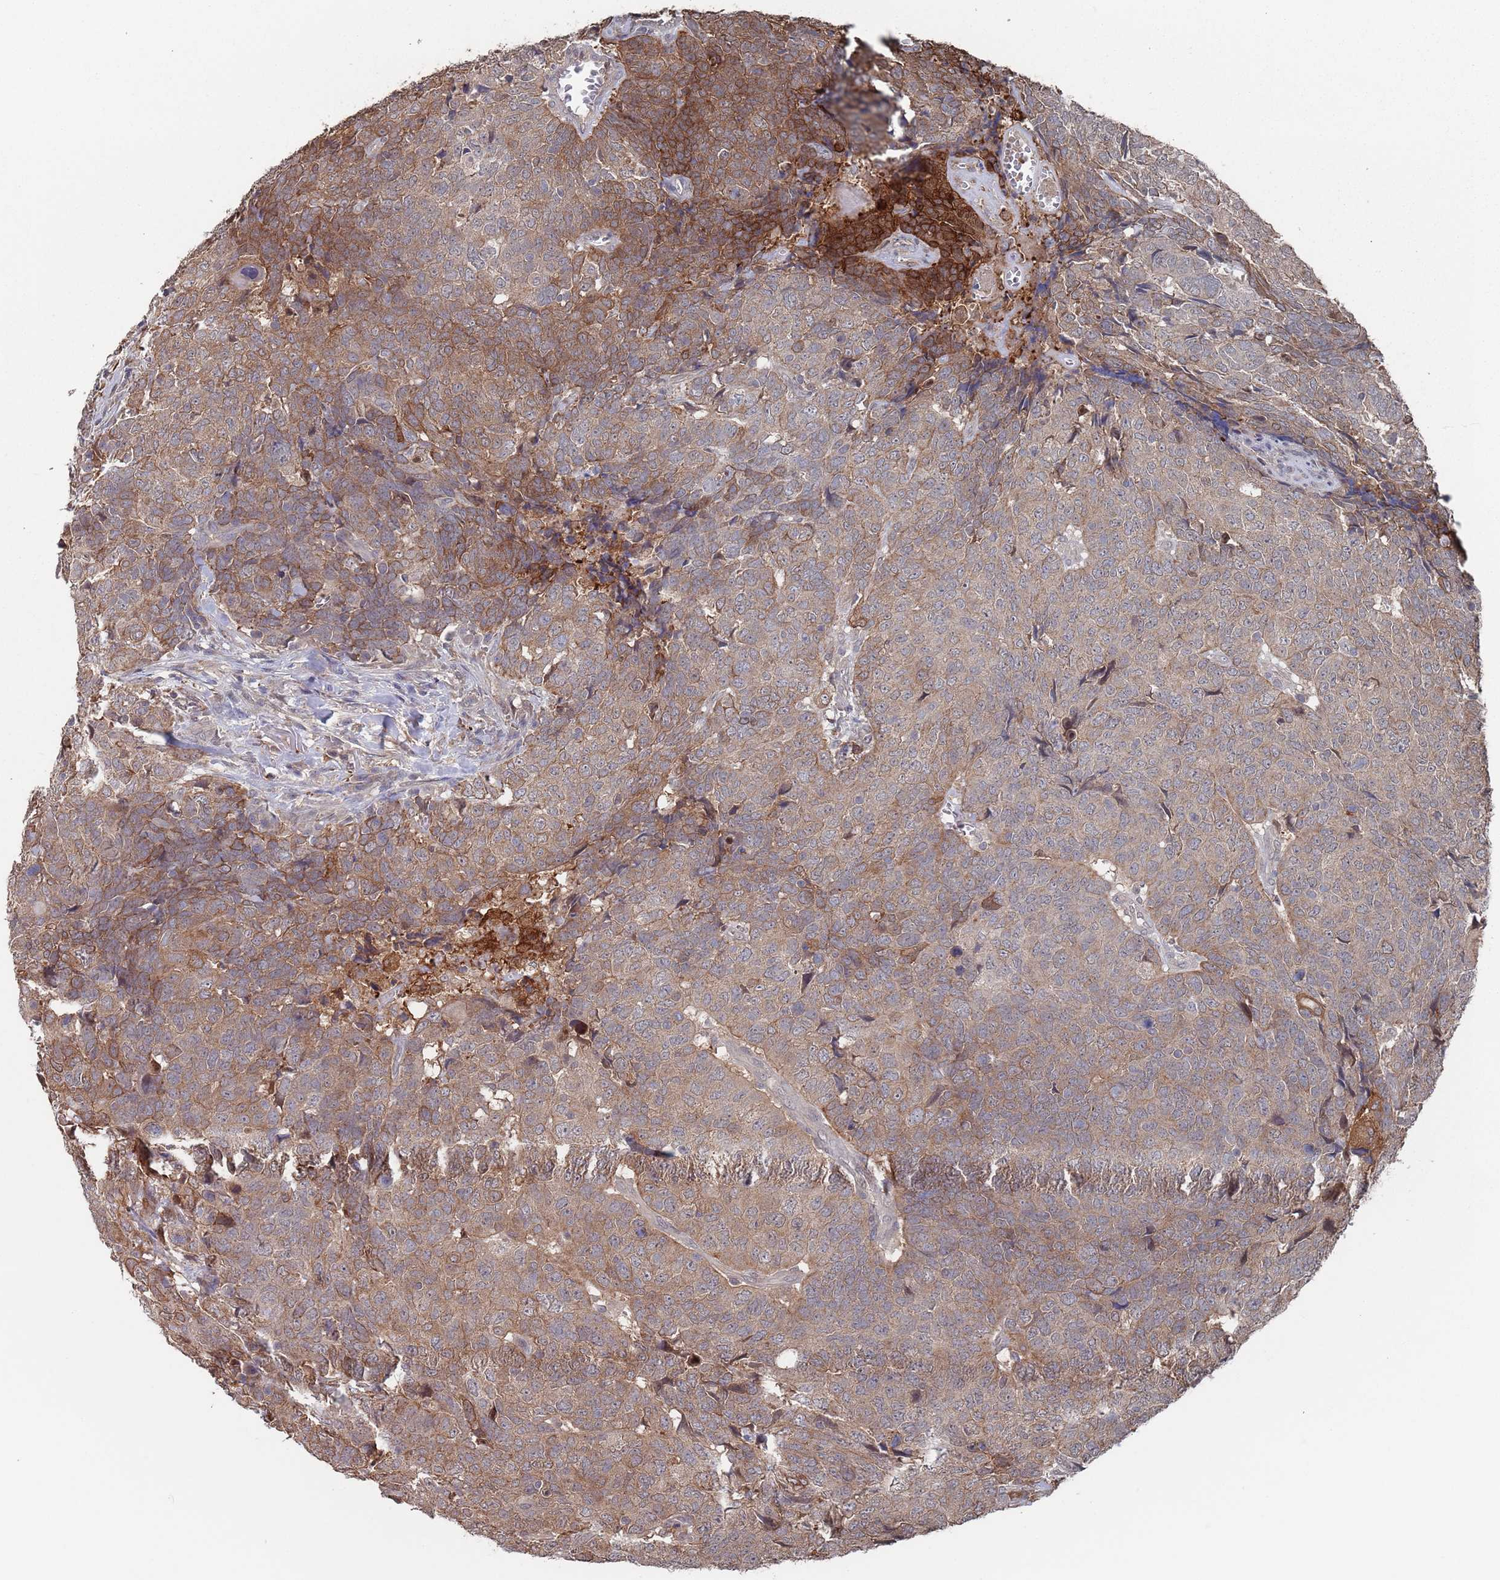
{"staining": {"intensity": "moderate", "quantity": "25%-75%", "location": "cytoplasmic/membranous"}, "tissue": "head and neck cancer", "cell_type": "Tumor cells", "image_type": "cancer", "snomed": [{"axis": "morphology", "description": "Squamous cell carcinoma, NOS"}, {"axis": "topography", "description": "Head-Neck"}], "caption": "Tumor cells exhibit medium levels of moderate cytoplasmic/membranous staining in about 25%-75% of cells in head and neck squamous cell carcinoma.", "gene": "DGKD", "patient": {"sex": "male", "age": 66}}